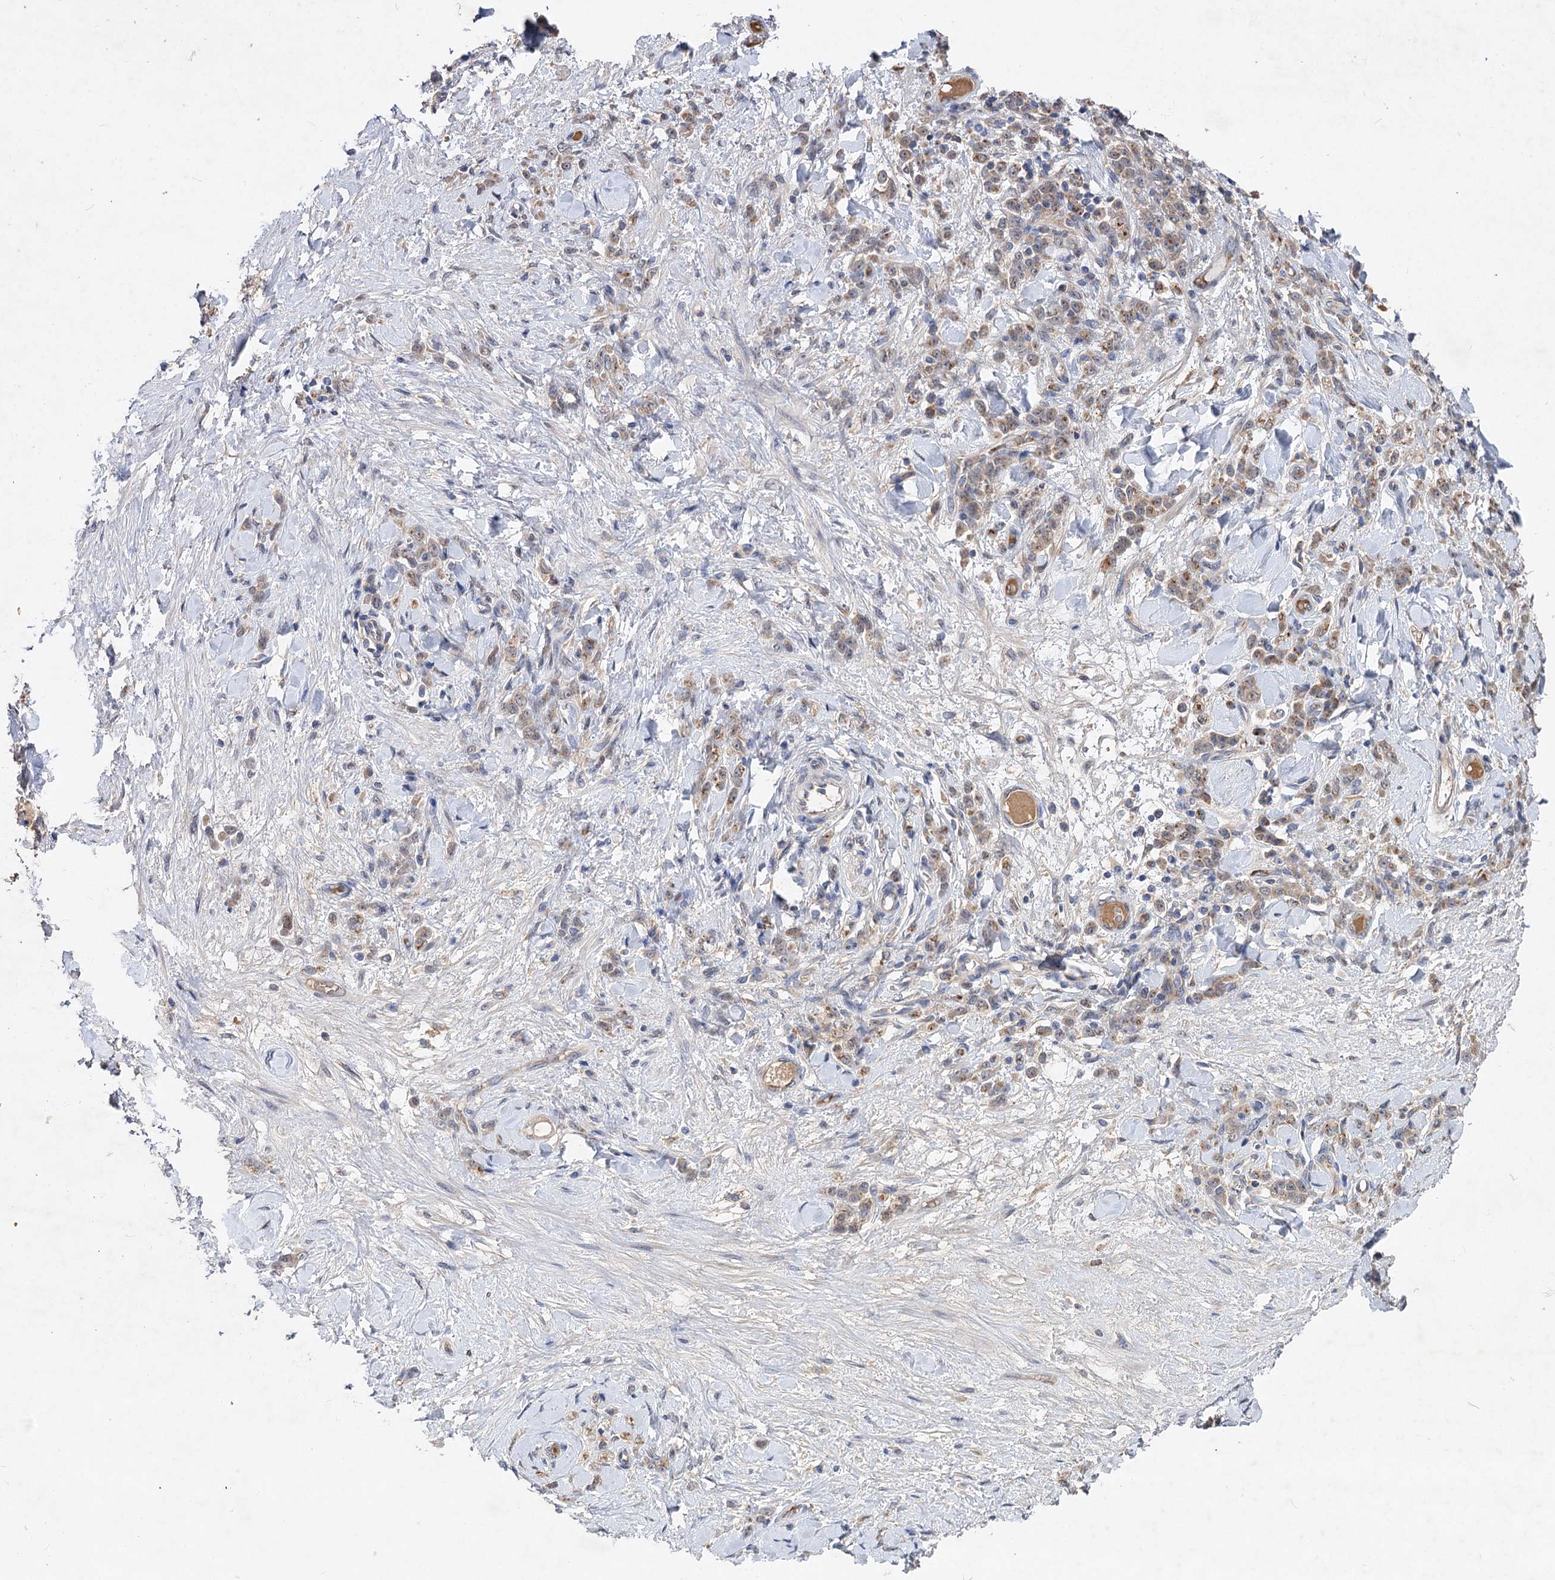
{"staining": {"intensity": "weak", "quantity": ">75%", "location": "cytoplasmic/membranous"}, "tissue": "stomach cancer", "cell_type": "Tumor cells", "image_type": "cancer", "snomed": [{"axis": "morphology", "description": "Normal tissue, NOS"}, {"axis": "morphology", "description": "Adenocarcinoma, NOS"}, {"axis": "topography", "description": "Stomach"}], "caption": "Protein expression analysis of human stomach cancer reveals weak cytoplasmic/membranous expression in about >75% of tumor cells.", "gene": "NUDCD2", "patient": {"sex": "male", "age": 82}}